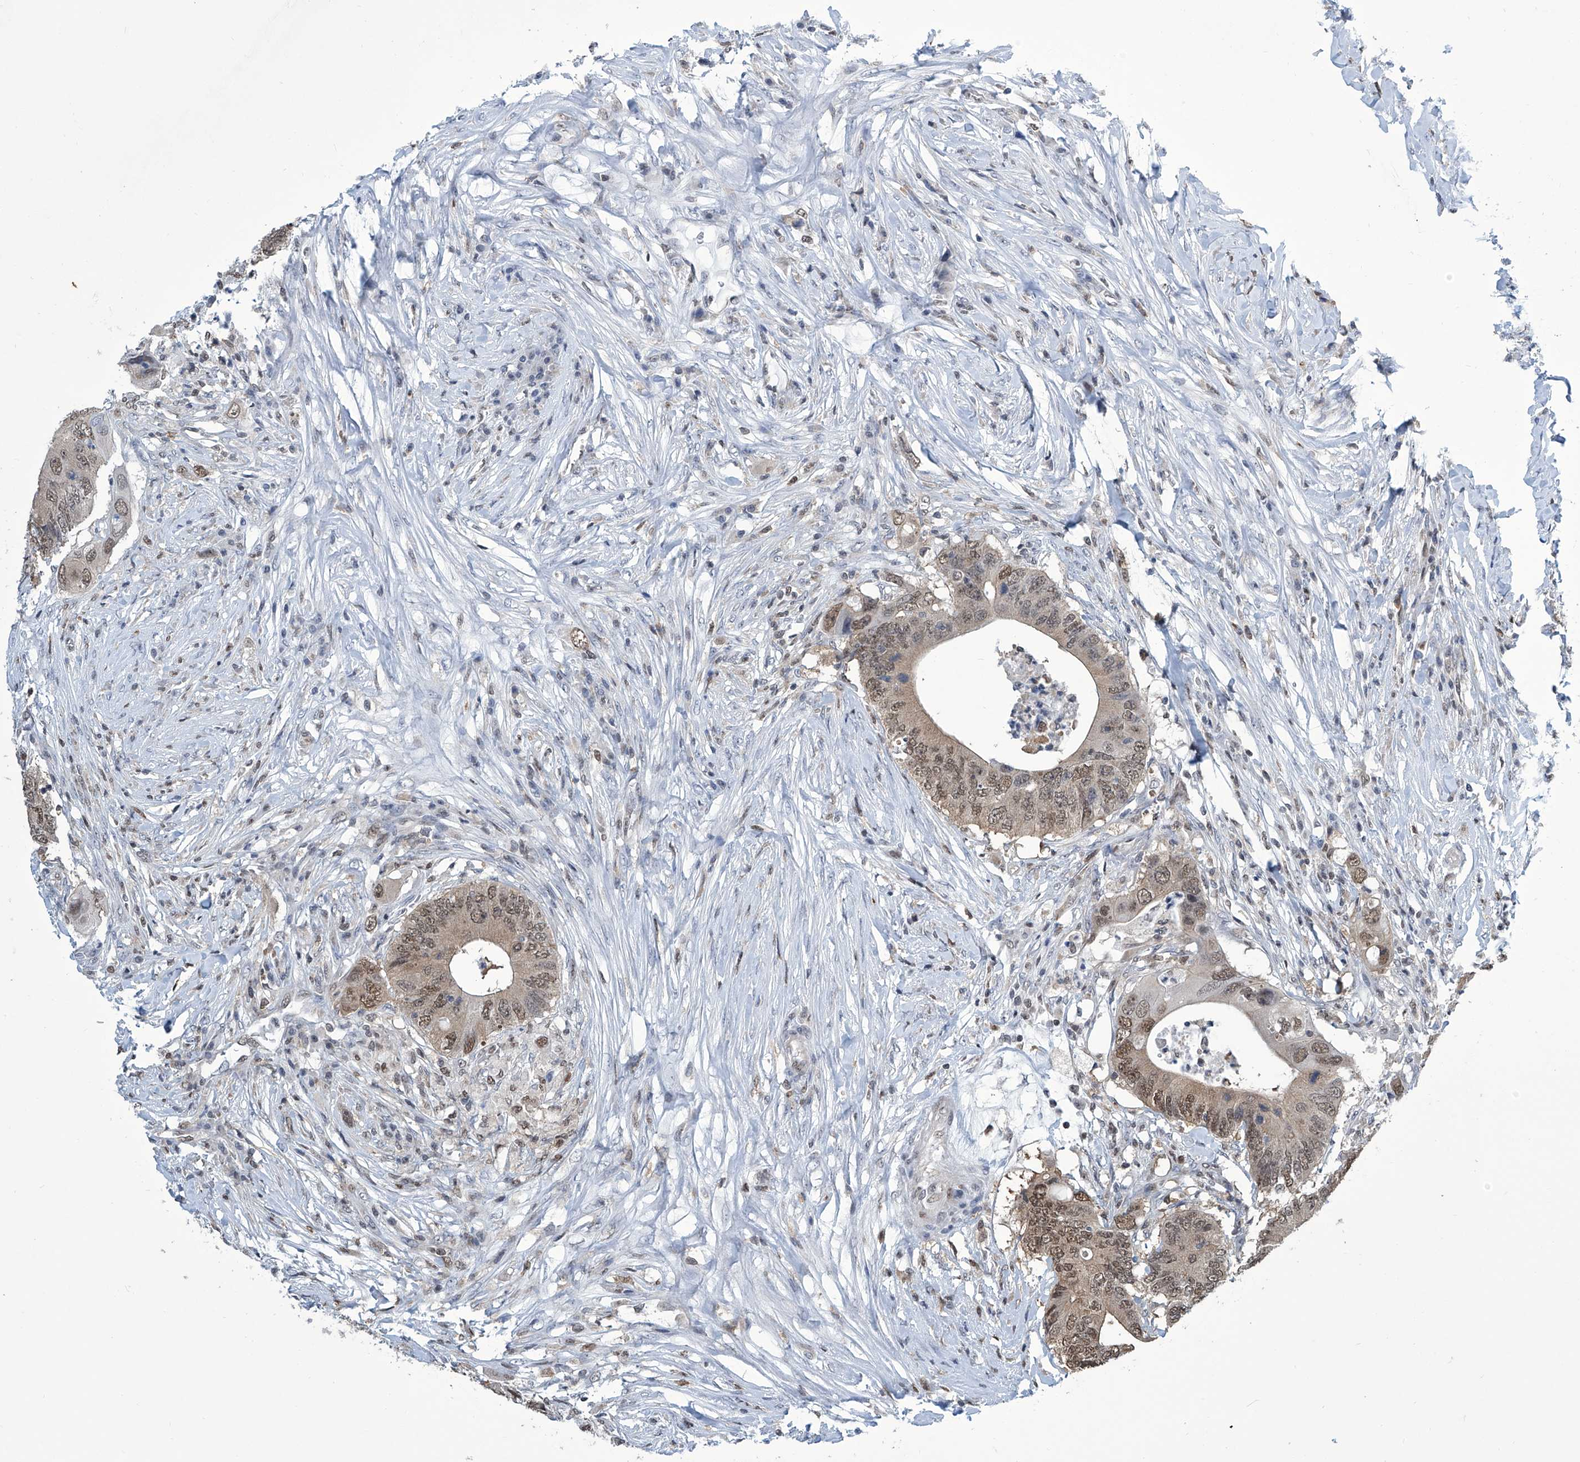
{"staining": {"intensity": "moderate", "quantity": ">75%", "location": "nuclear"}, "tissue": "colorectal cancer", "cell_type": "Tumor cells", "image_type": "cancer", "snomed": [{"axis": "morphology", "description": "Adenocarcinoma, NOS"}, {"axis": "topography", "description": "Colon"}], "caption": "Immunohistochemical staining of human colorectal cancer (adenocarcinoma) exhibits medium levels of moderate nuclear protein positivity in about >75% of tumor cells.", "gene": "SREBF2", "patient": {"sex": "male", "age": 71}}